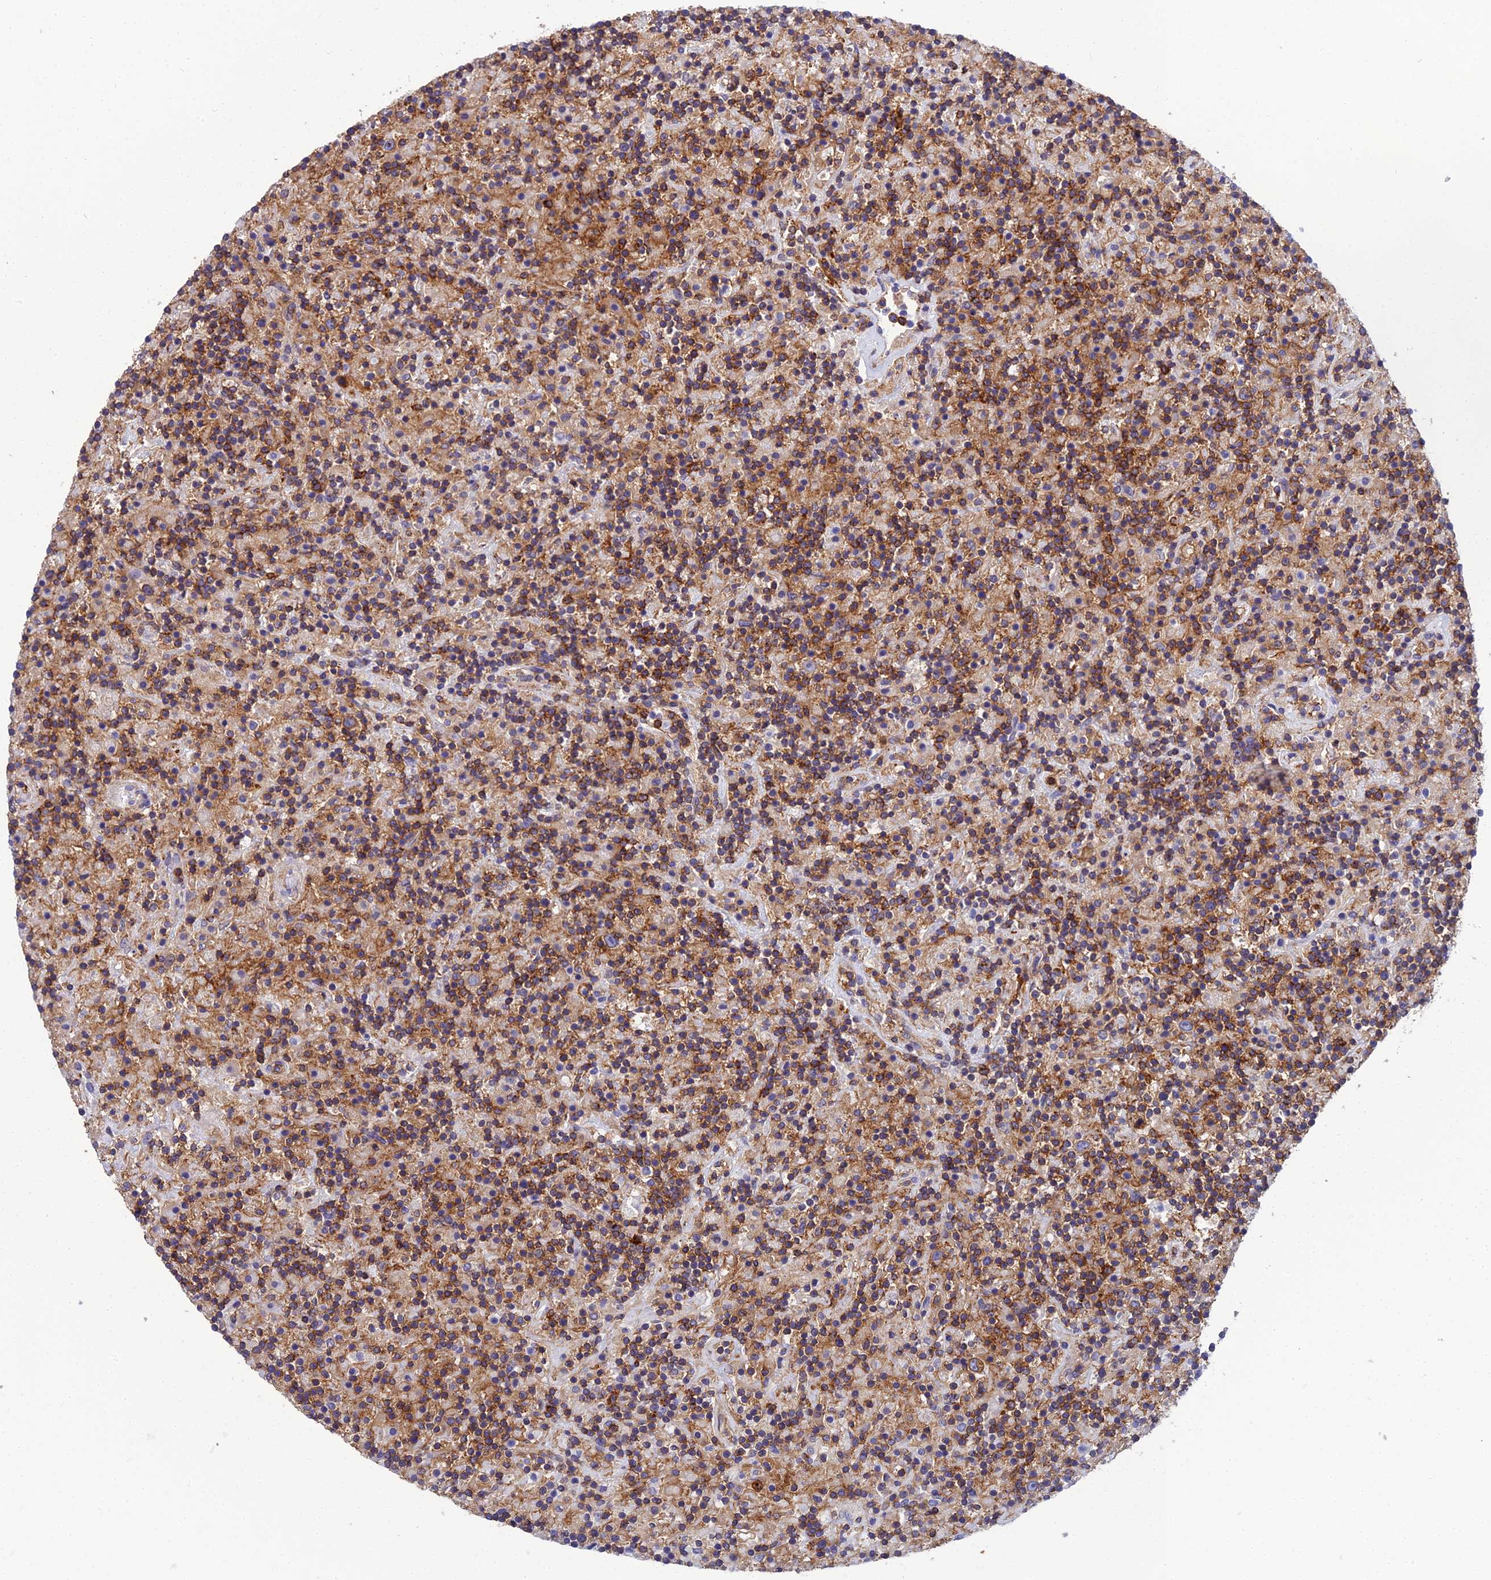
{"staining": {"intensity": "weak", "quantity": ">75%", "location": "cytoplasmic/membranous"}, "tissue": "lymphoma", "cell_type": "Tumor cells", "image_type": "cancer", "snomed": [{"axis": "morphology", "description": "Hodgkin's disease, NOS"}, {"axis": "topography", "description": "Lymph node"}], "caption": "Immunohistochemistry of lymphoma demonstrates low levels of weak cytoplasmic/membranous expression in about >75% of tumor cells. Nuclei are stained in blue.", "gene": "PPP1R18", "patient": {"sex": "male", "age": 70}}